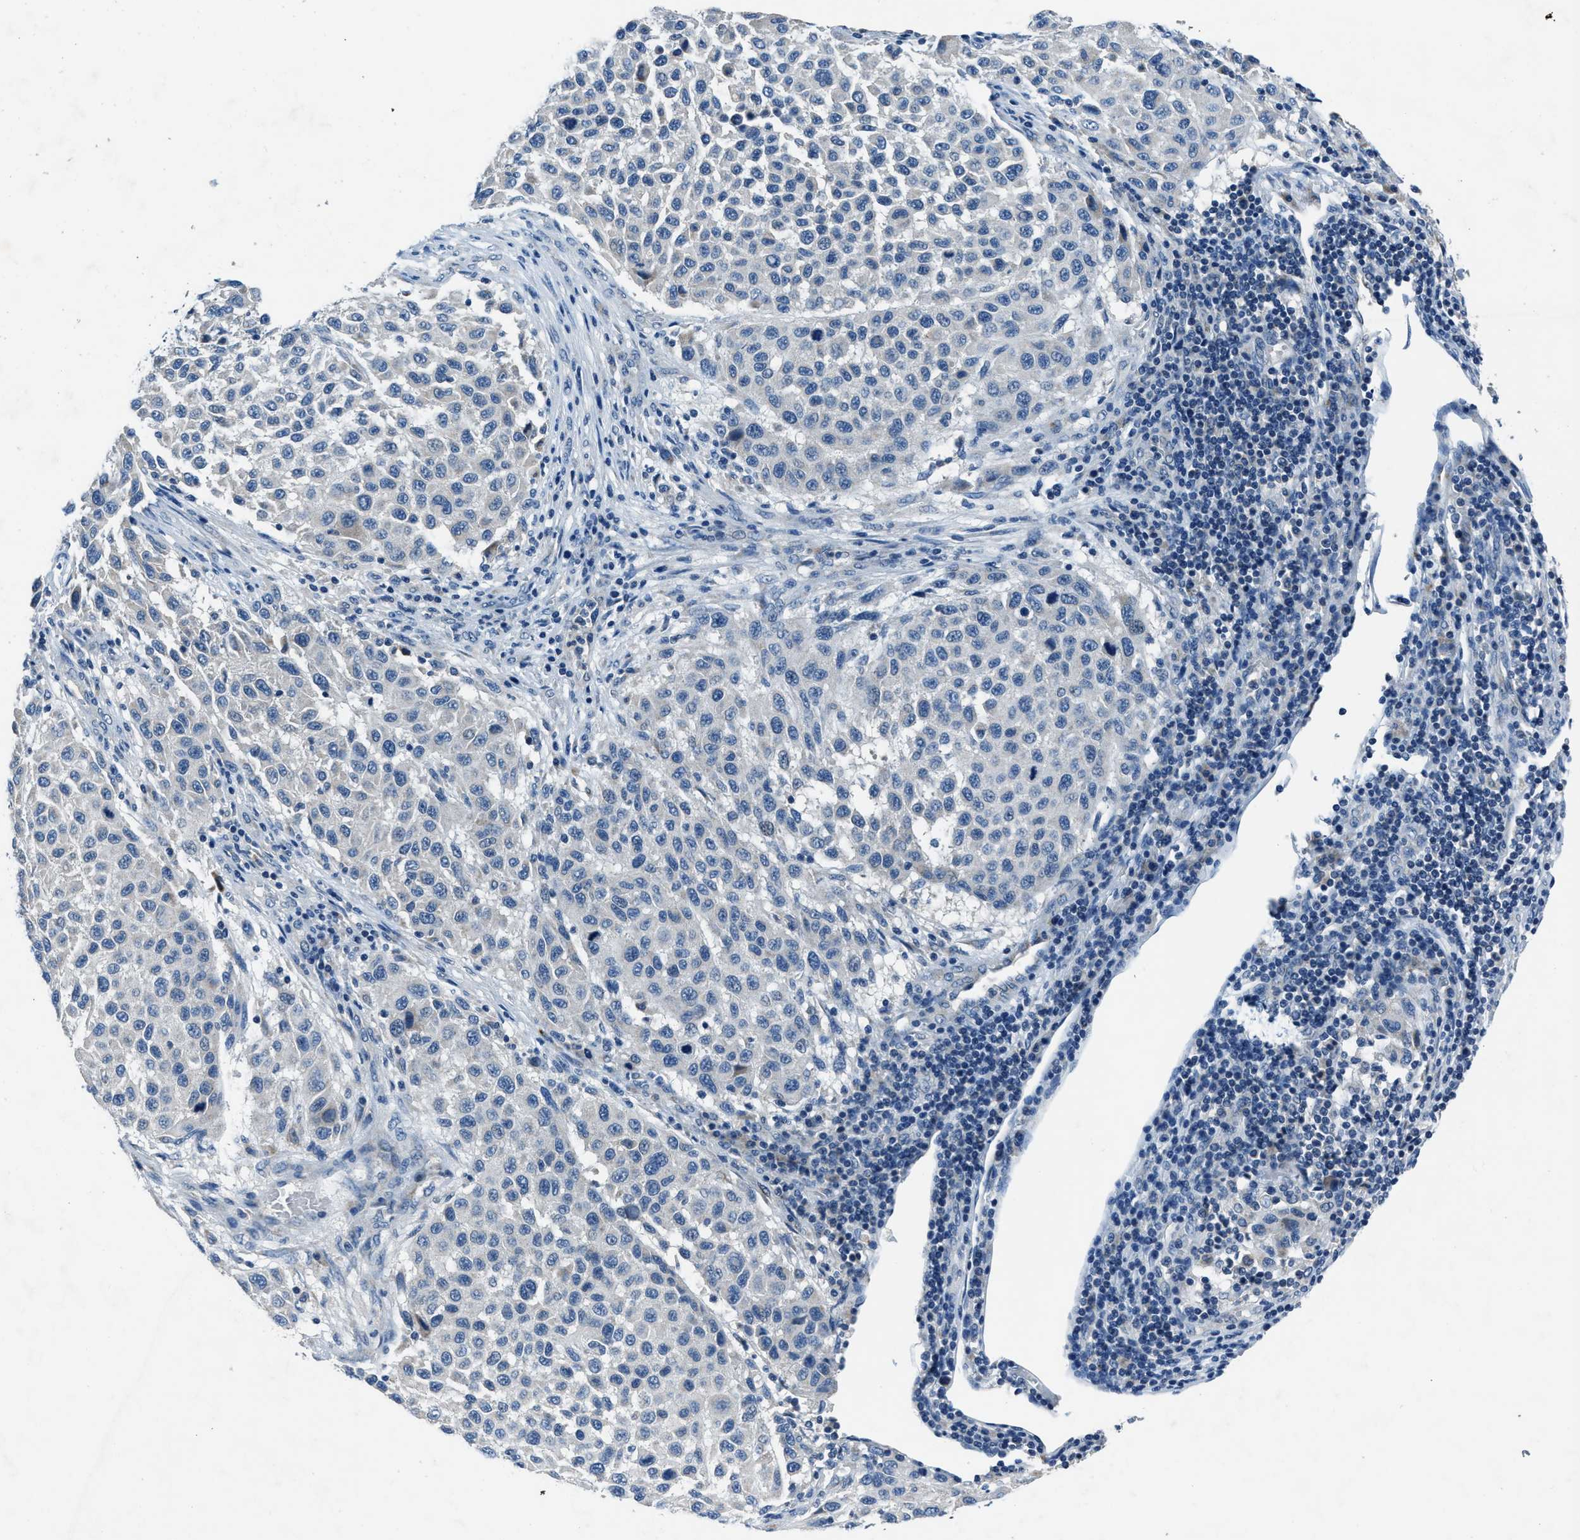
{"staining": {"intensity": "negative", "quantity": "none", "location": "none"}, "tissue": "melanoma", "cell_type": "Tumor cells", "image_type": "cancer", "snomed": [{"axis": "morphology", "description": "Malignant melanoma, Metastatic site"}, {"axis": "topography", "description": "Lymph node"}], "caption": "Immunohistochemistry of malignant melanoma (metastatic site) displays no positivity in tumor cells. (IHC, brightfield microscopy, high magnification).", "gene": "ADAM2", "patient": {"sex": "male", "age": 61}}